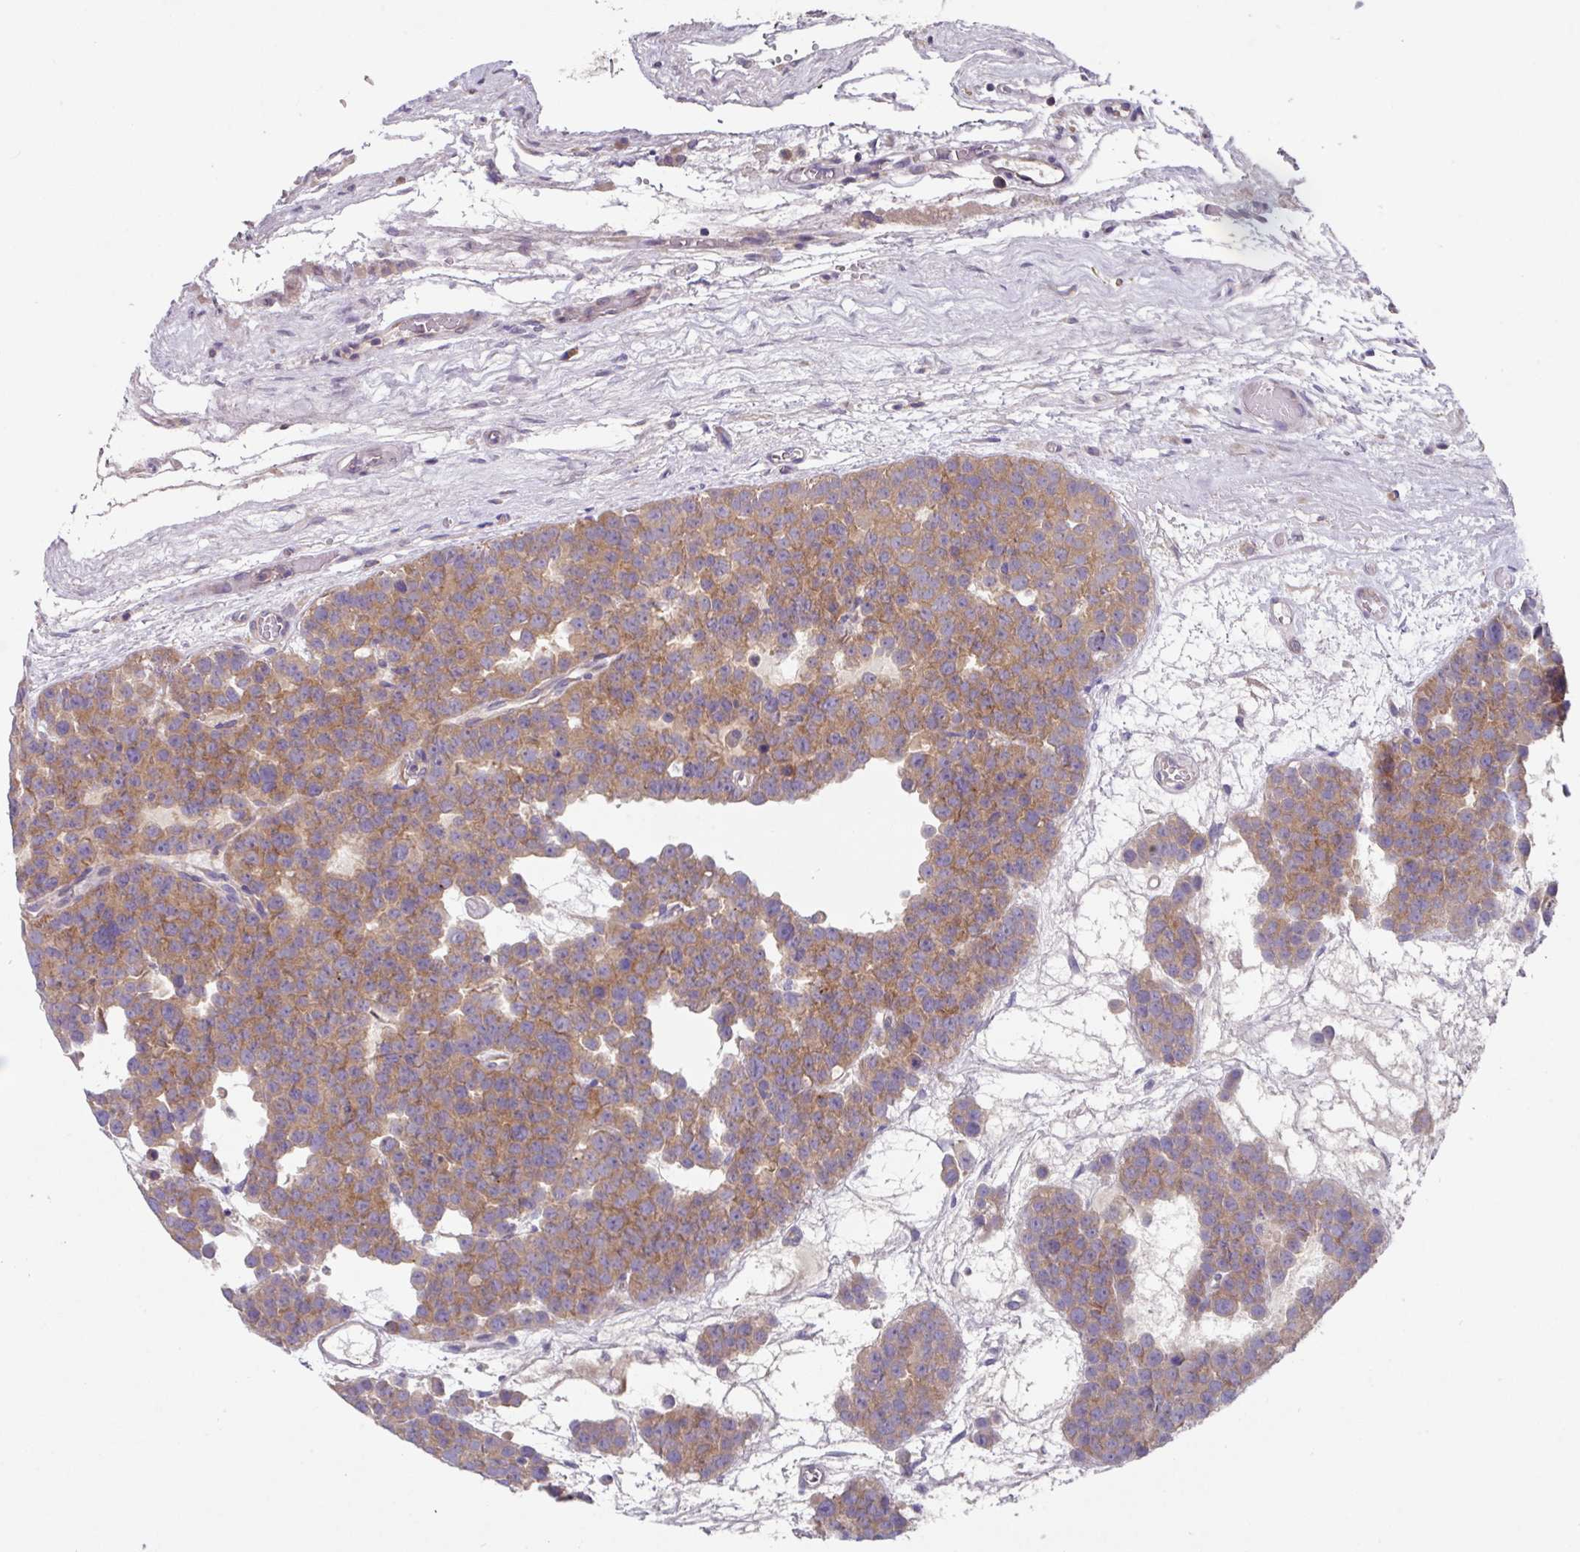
{"staining": {"intensity": "moderate", "quantity": ">75%", "location": "cytoplasmic/membranous"}, "tissue": "testis cancer", "cell_type": "Tumor cells", "image_type": "cancer", "snomed": [{"axis": "morphology", "description": "Seminoma, NOS"}, {"axis": "topography", "description": "Testis"}], "caption": "Testis cancer (seminoma) stained with IHC displays moderate cytoplasmic/membranous staining in about >75% of tumor cells.", "gene": "EIF4B", "patient": {"sex": "male", "age": 71}}